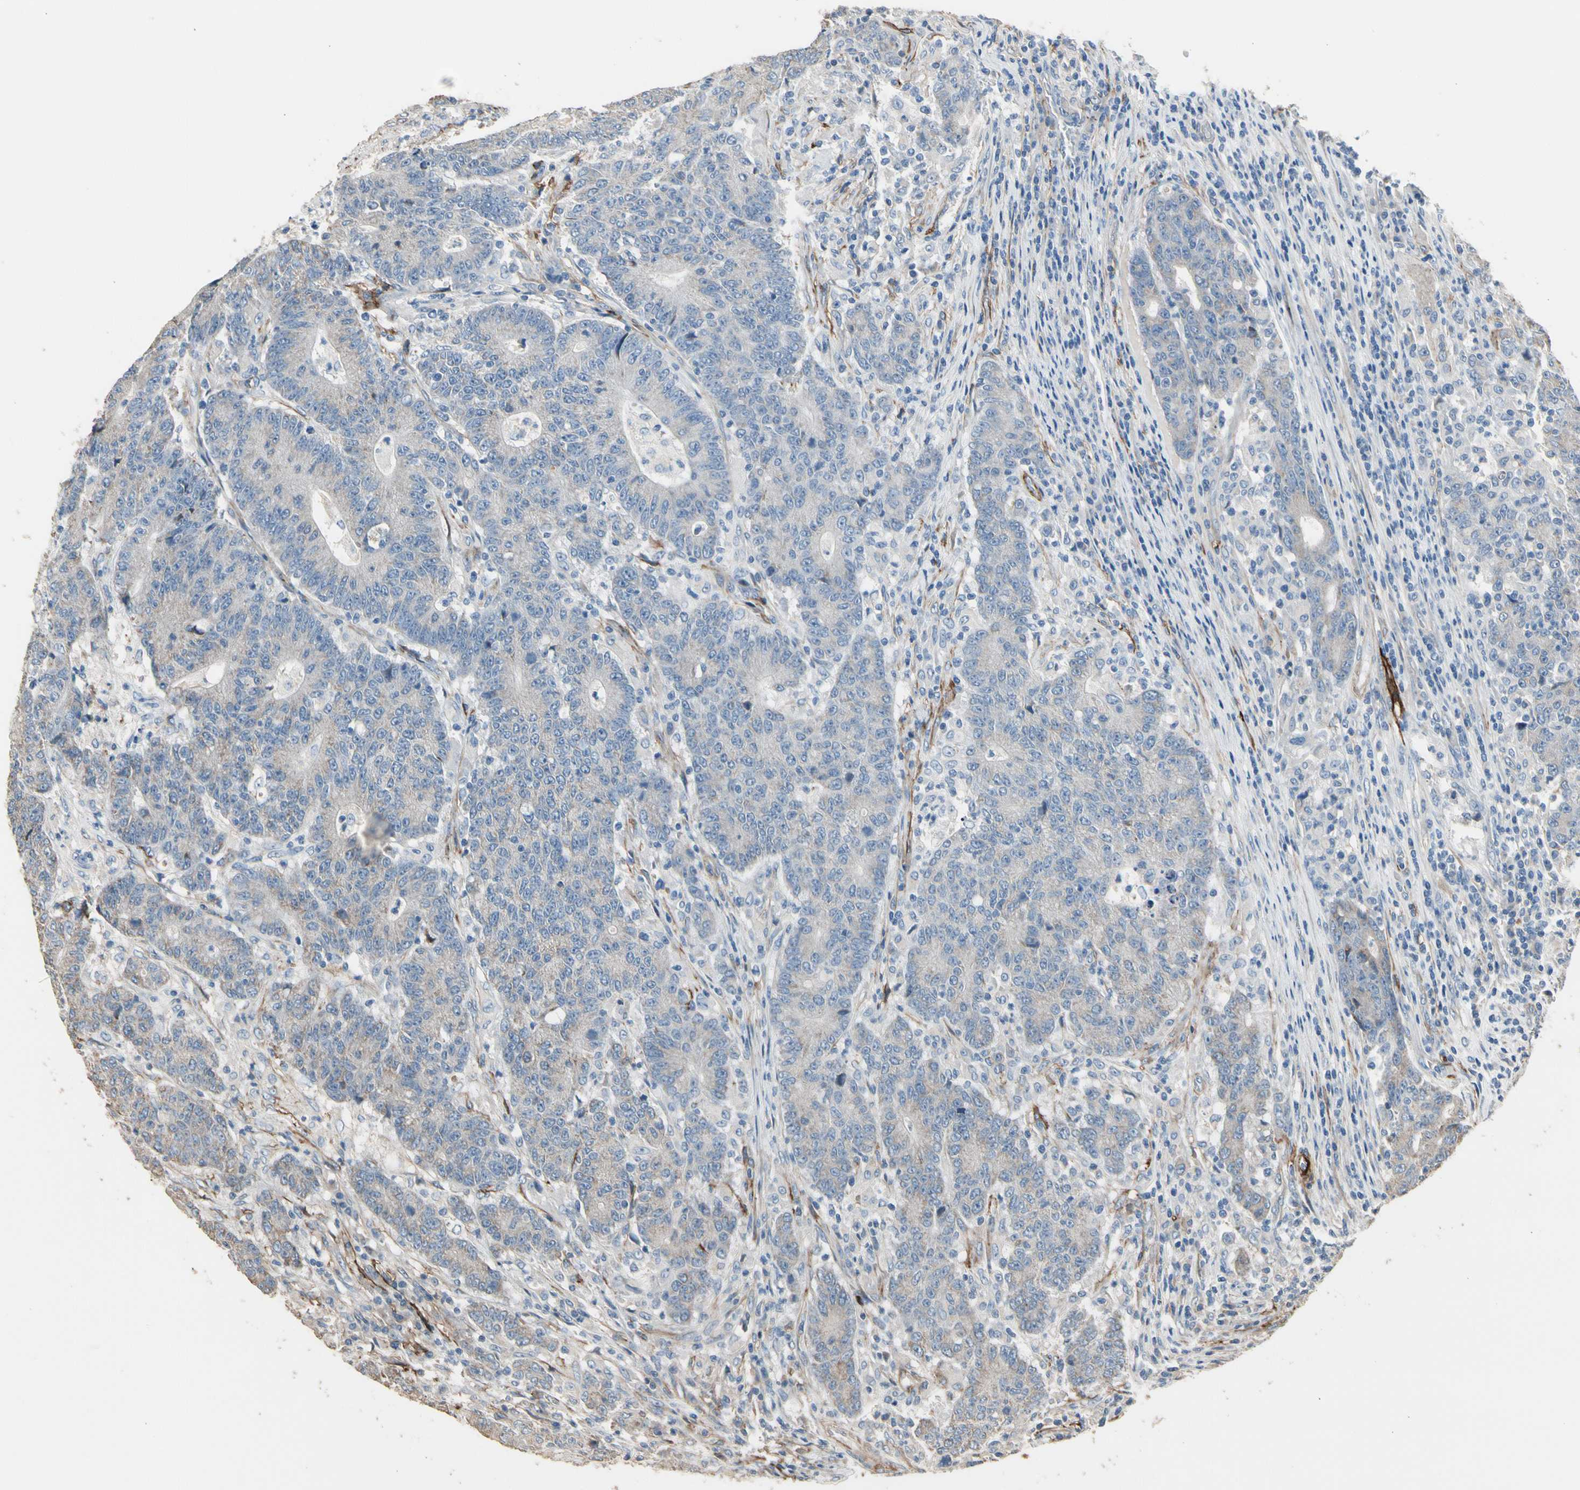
{"staining": {"intensity": "weak", "quantity": ">75%", "location": "cytoplasmic/membranous"}, "tissue": "colorectal cancer", "cell_type": "Tumor cells", "image_type": "cancer", "snomed": [{"axis": "morphology", "description": "Normal tissue, NOS"}, {"axis": "morphology", "description": "Adenocarcinoma, NOS"}, {"axis": "topography", "description": "Colon"}], "caption": "Weak cytoplasmic/membranous protein positivity is identified in about >75% of tumor cells in adenocarcinoma (colorectal).", "gene": "SUSD2", "patient": {"sex": "female", "age": 75}}